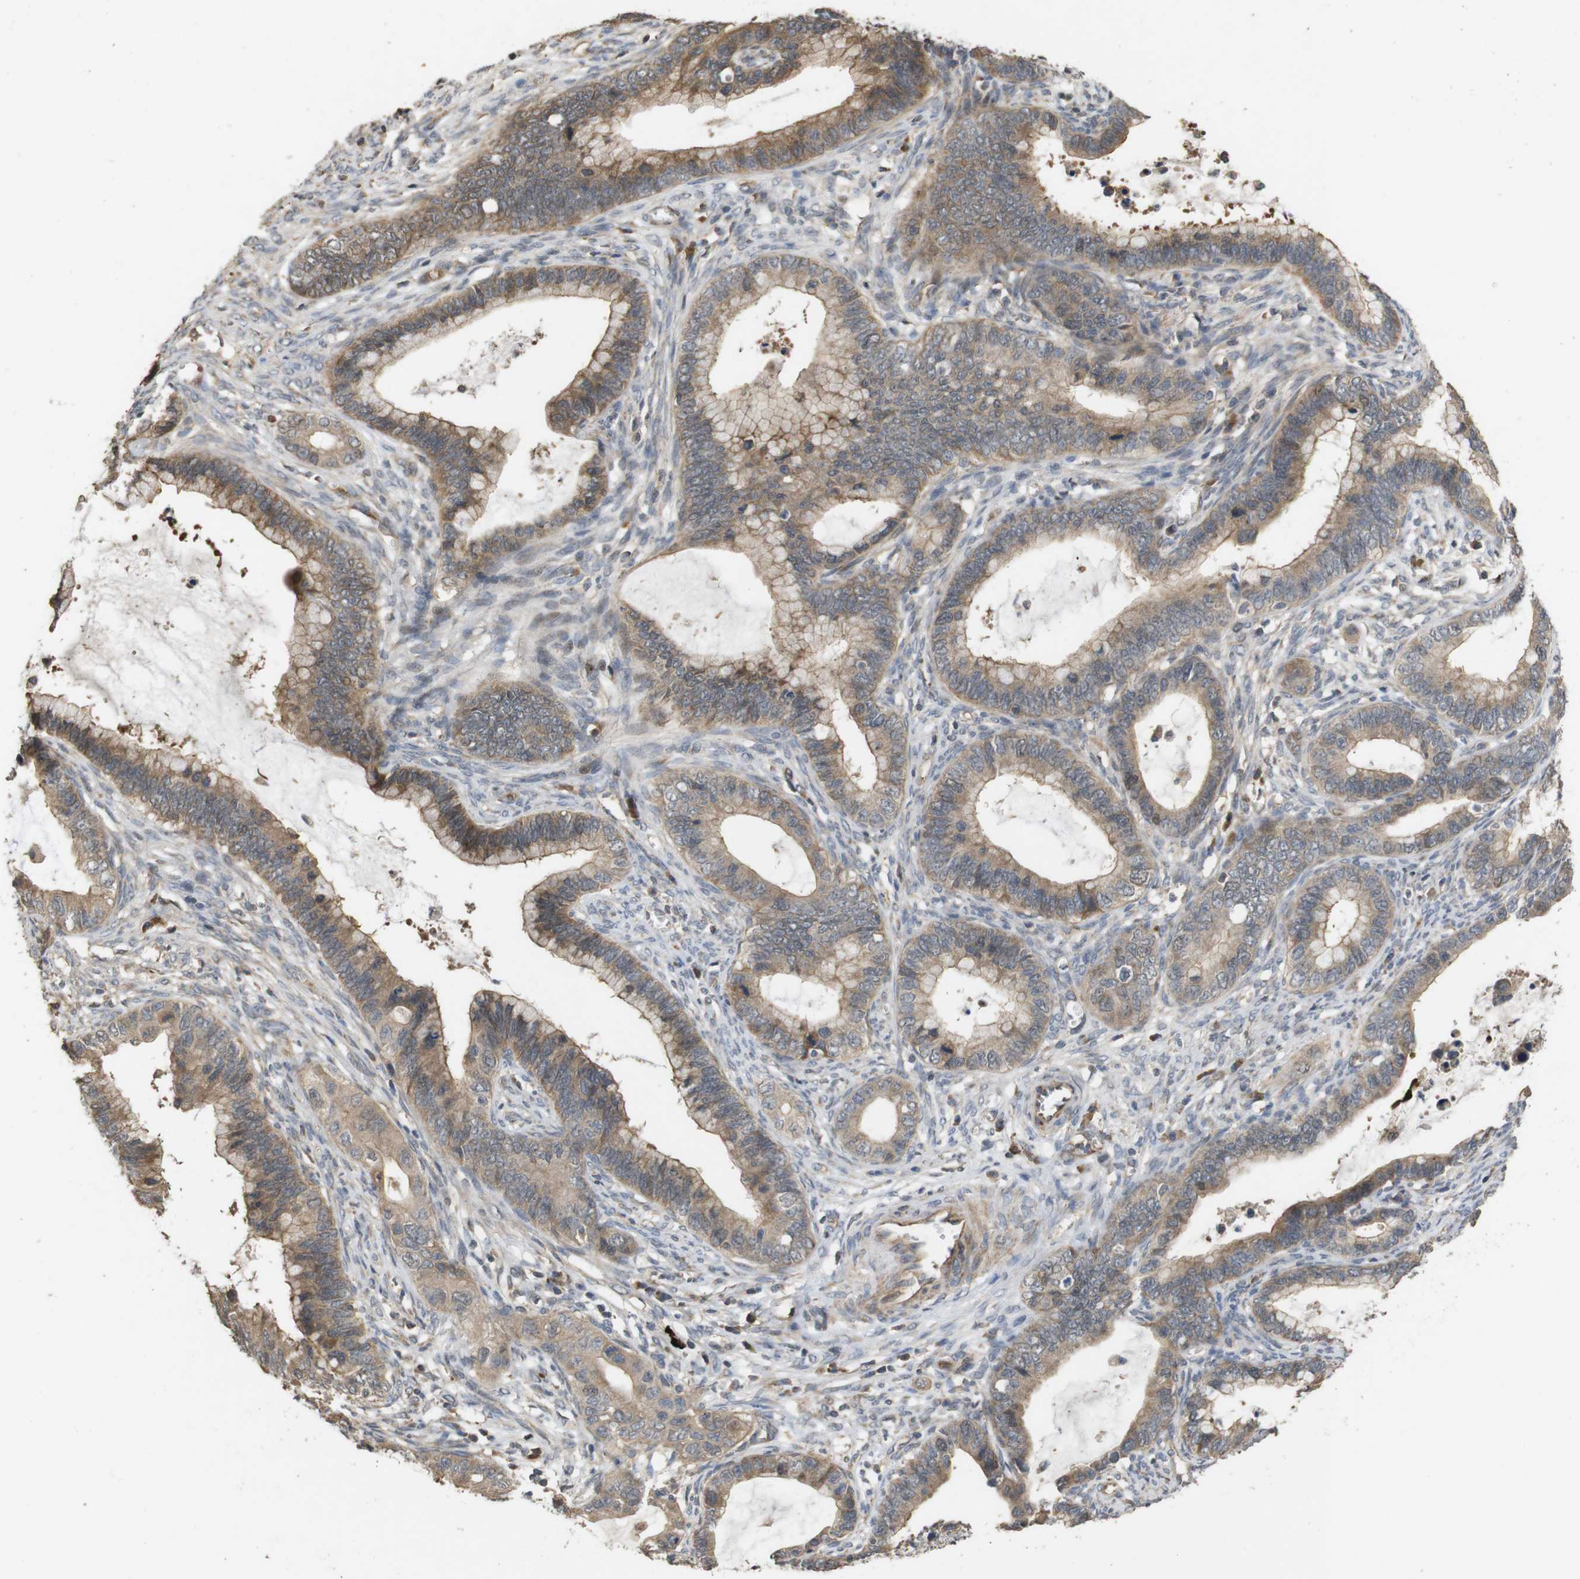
{"staining": {"intensity": "moderate", "quantity": ">75%", "location": "cytoplasmic/membranous"}, "tissue": "cervical cancer", "cell_type": "Tumor cells", "image_type": "cancer", "snomed": [{"axis": "morphology", "description": "Adenocarcinoma, NOS"}, {"axis": "topography", "description": "Cervix"}], "caption": "Cervical cancer (adenocarcinoma) tissue demonstrates moderate cytoplasmic/membranous staining in about >75% of tumor cells", "gene": "PCDHB10", "patient": {"sex": "female", "age": 44}}